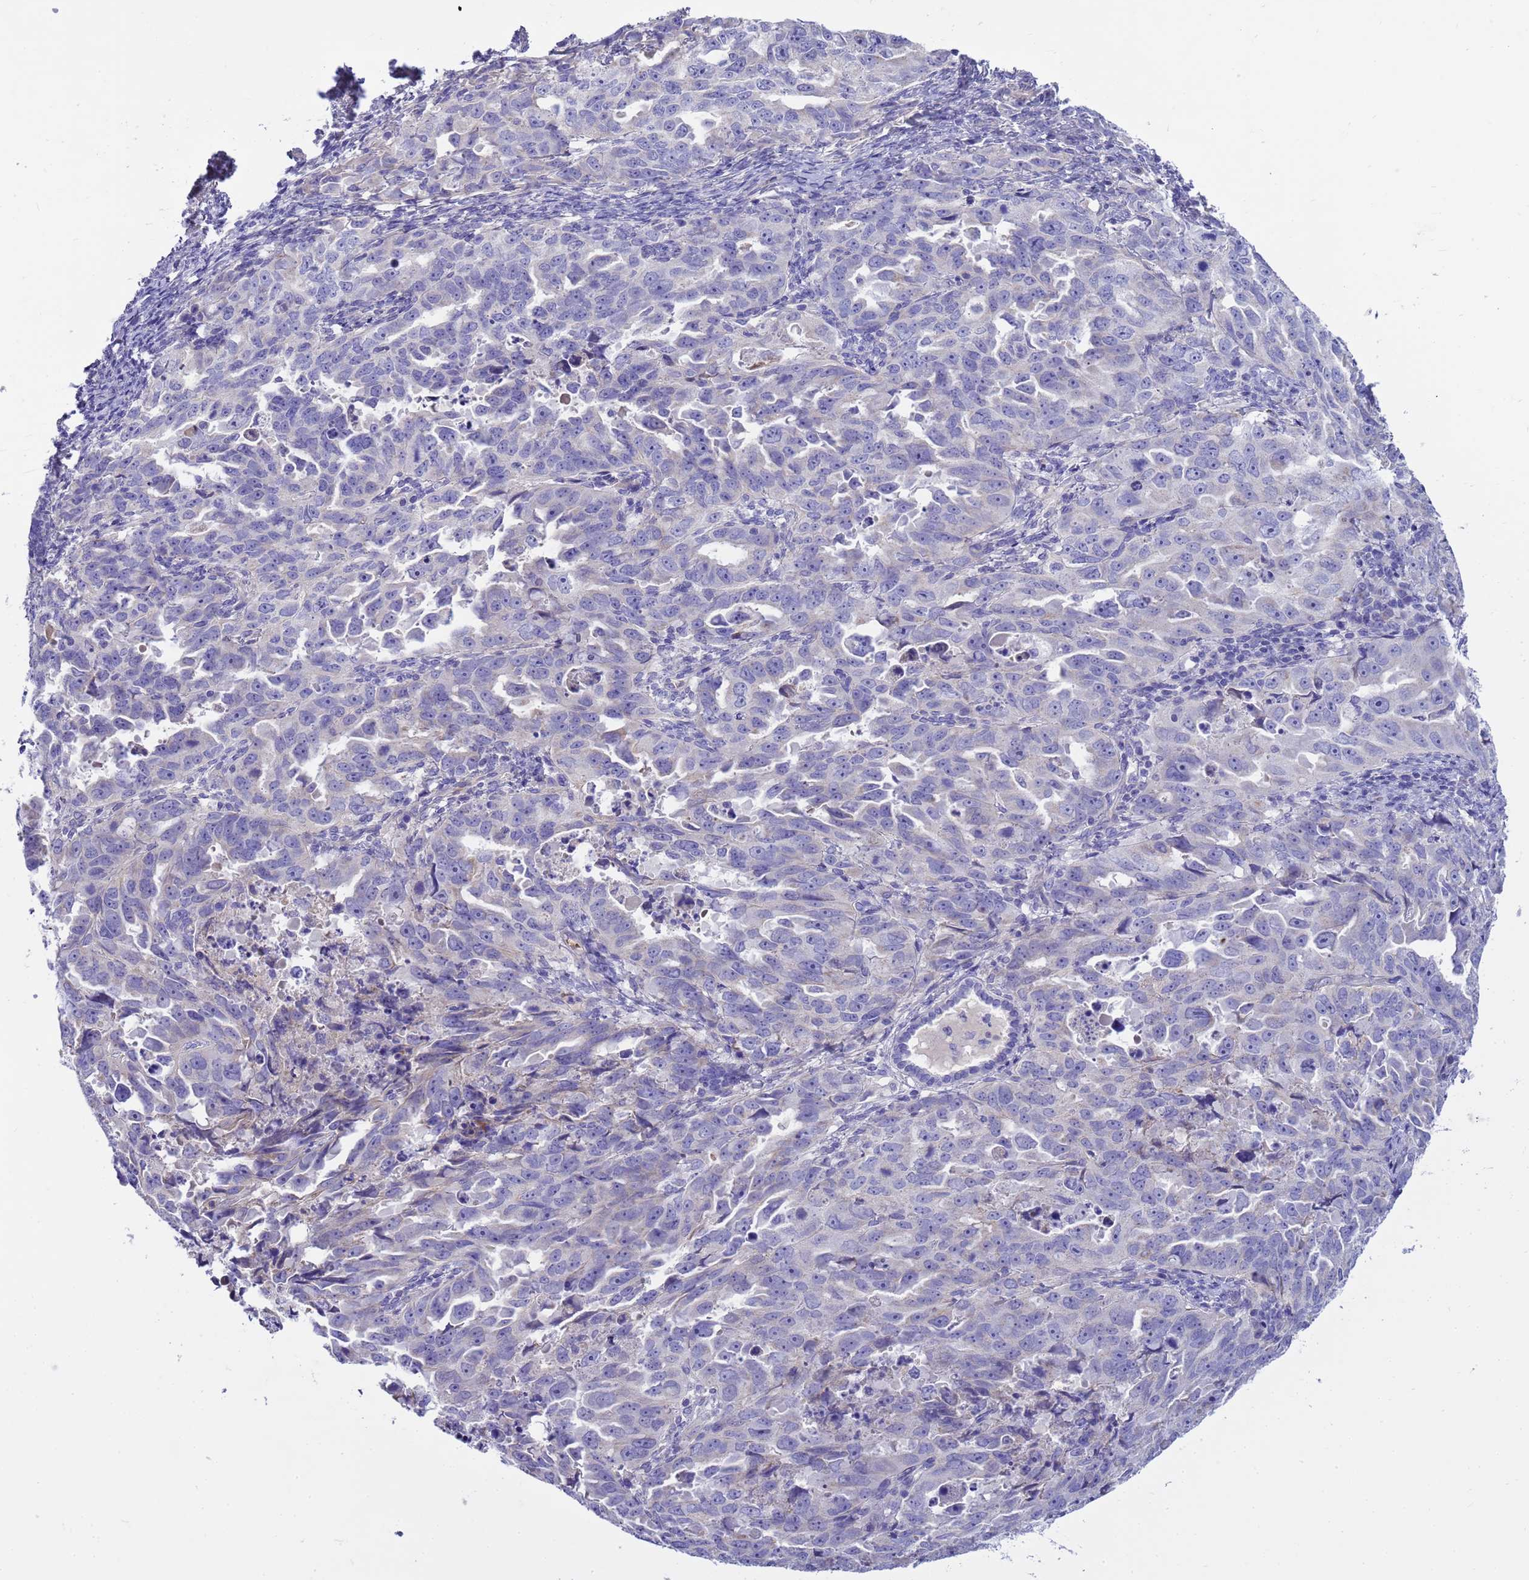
{"staining": {"intensity": "negative", "quantity": "none", "location": "none"}, "tissue": "endometrial cancer", "cell_type": "Tumor cells", "image_type": "cancer", "snomed": [{"axis": "morphology", "description": "Adenocarcinoma, NOS"}, {"axis": "topography", "description": "Endometrium"}], "caption": "DAB immunohistochemical staining of human endometrial cancer demonstrates no significant staining in tumor cells.", "gene": "RIPPLY2", "patient": {"sex": "female", "age": 65}}